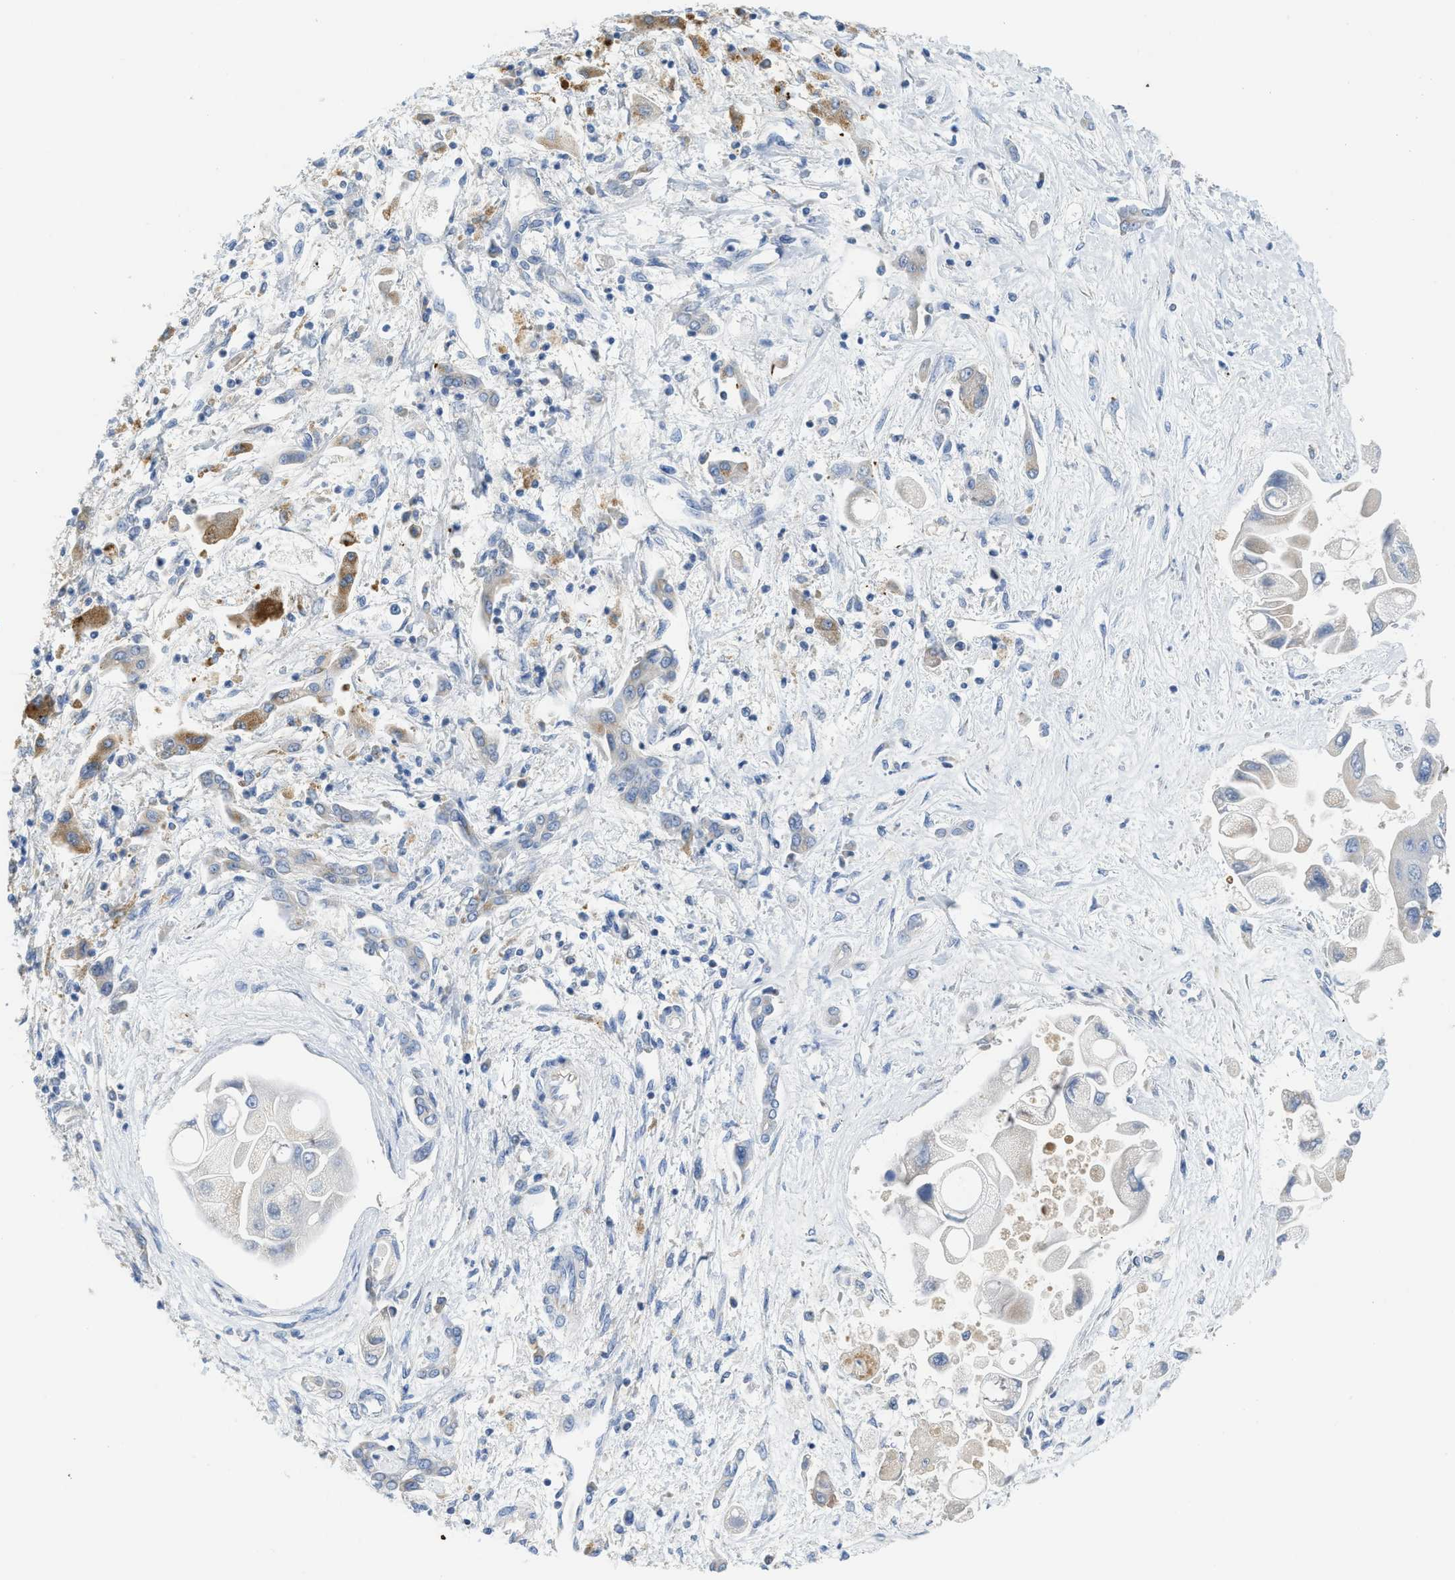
{"staining": {"intensity": "negative", "quantity": "none", "location": "none"}, "tissue": "liver cancer", "cell_type": "Tumor cells", "image_type": "cancer", "snomed": [{"axis": "morphology", "description": "Cholangiocarcinoma"}, {"axis": "topography", "description": "Liver"}], "caption": "Tumor cells are negative for protein expression in human liver cancer (cholangiocarcinoma).", "gene": "GATD3", "patient": {"sex": "male", "age": 50}}